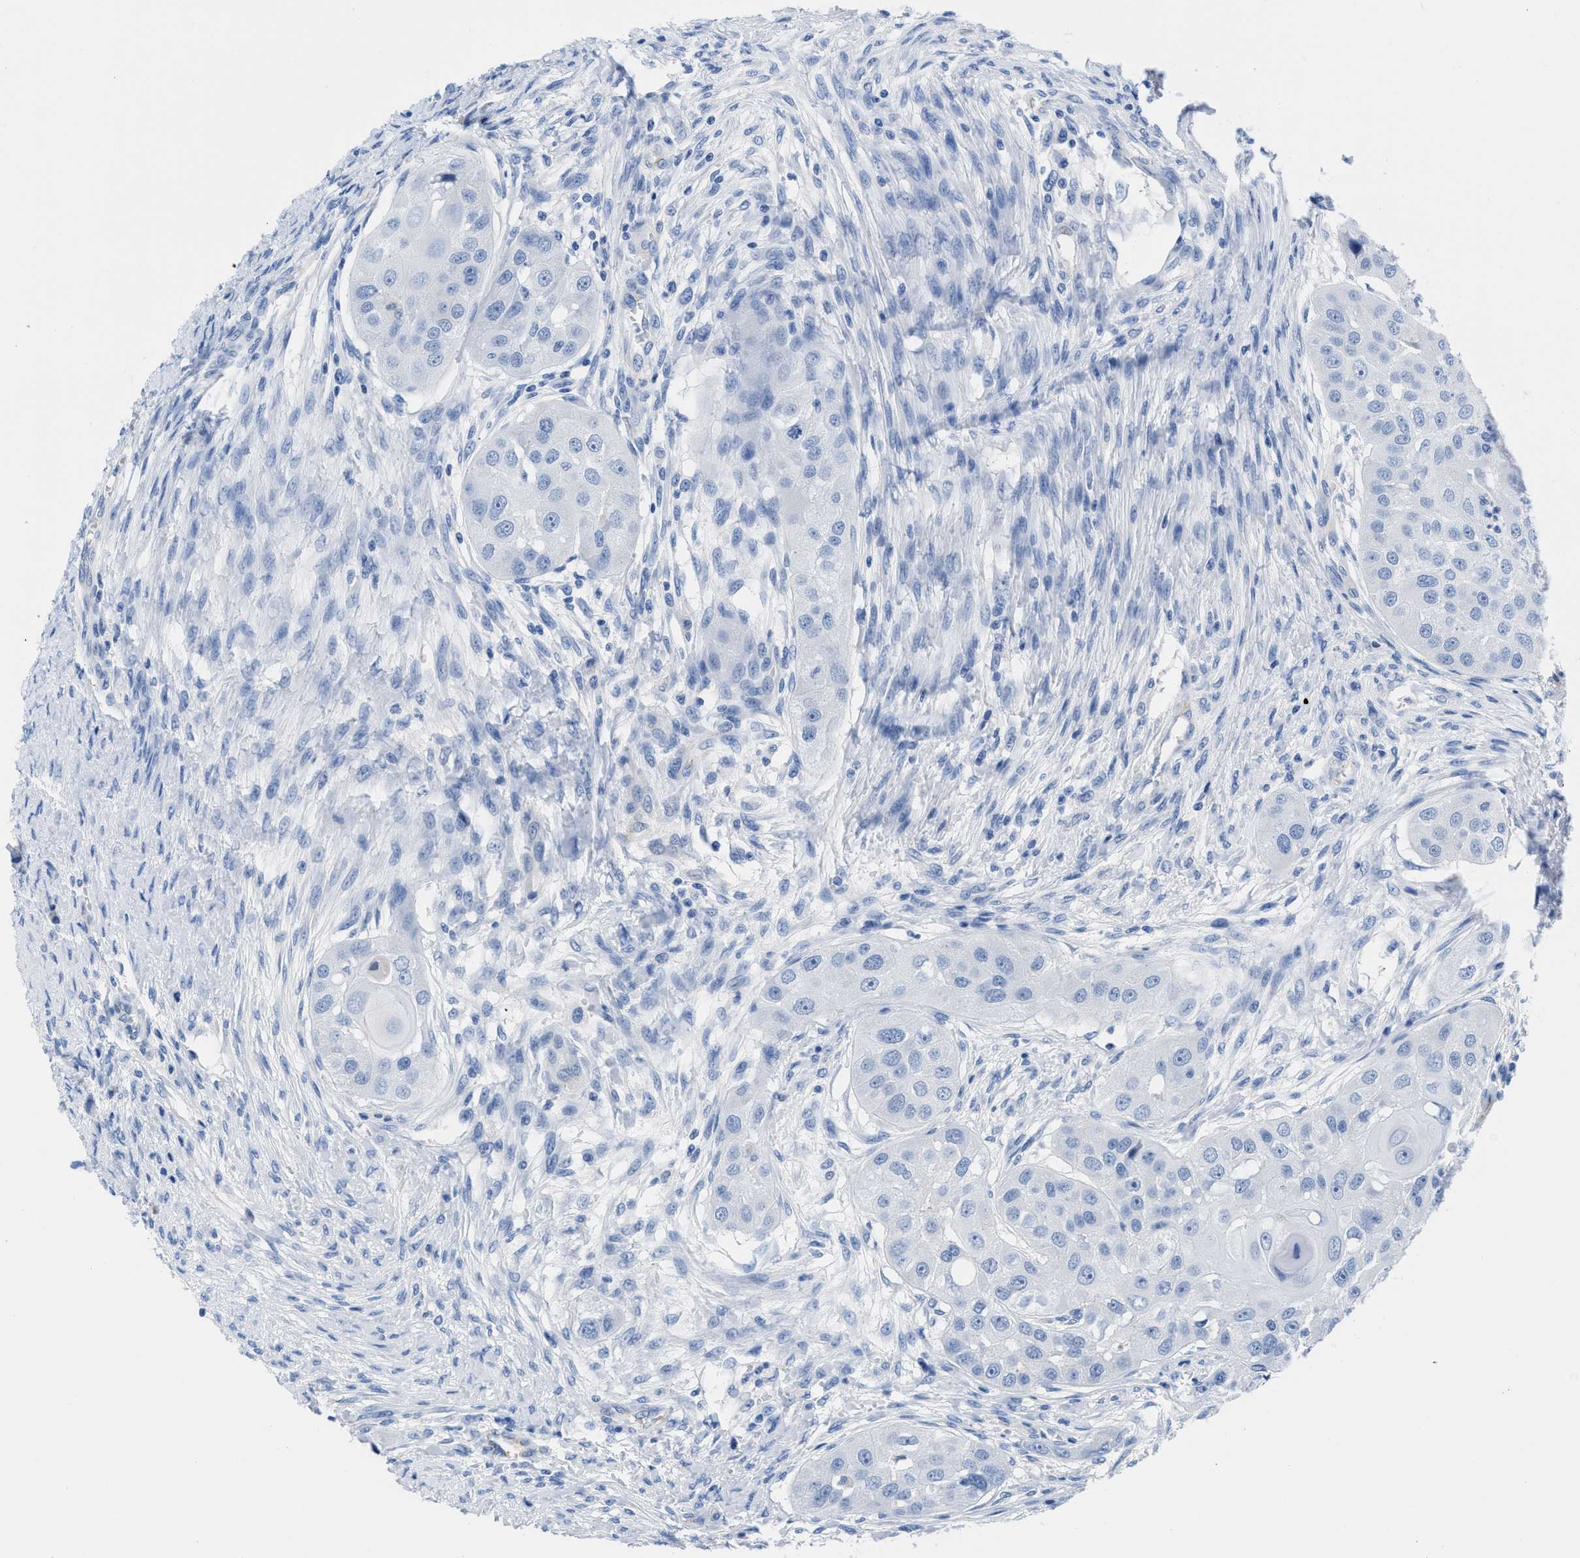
{"staining": {"intensity": "negative", "quantity": "none", "location": "none"}, "tissue": "head and neck cancer", "cell_type": "Tumor cells", "image_type": "cancer", "snomed": [{"axis": "morphology", "description": "Normal tissue, NOS"}, {"axis": "morphology", "description": "Squamous cell carcinoma, NOS"}, {"axis": "topography", "description": "Skeletal muscle"}, {"axis": "topography", "description": "Head-Neck"}], "caption": "Immunohistochemical staining of squamous cell carcinoma (head and neck) displays no significant expression in tumor cells.", "gene": "SLFN13", "patient": {"sex": "male", "age": 51}}